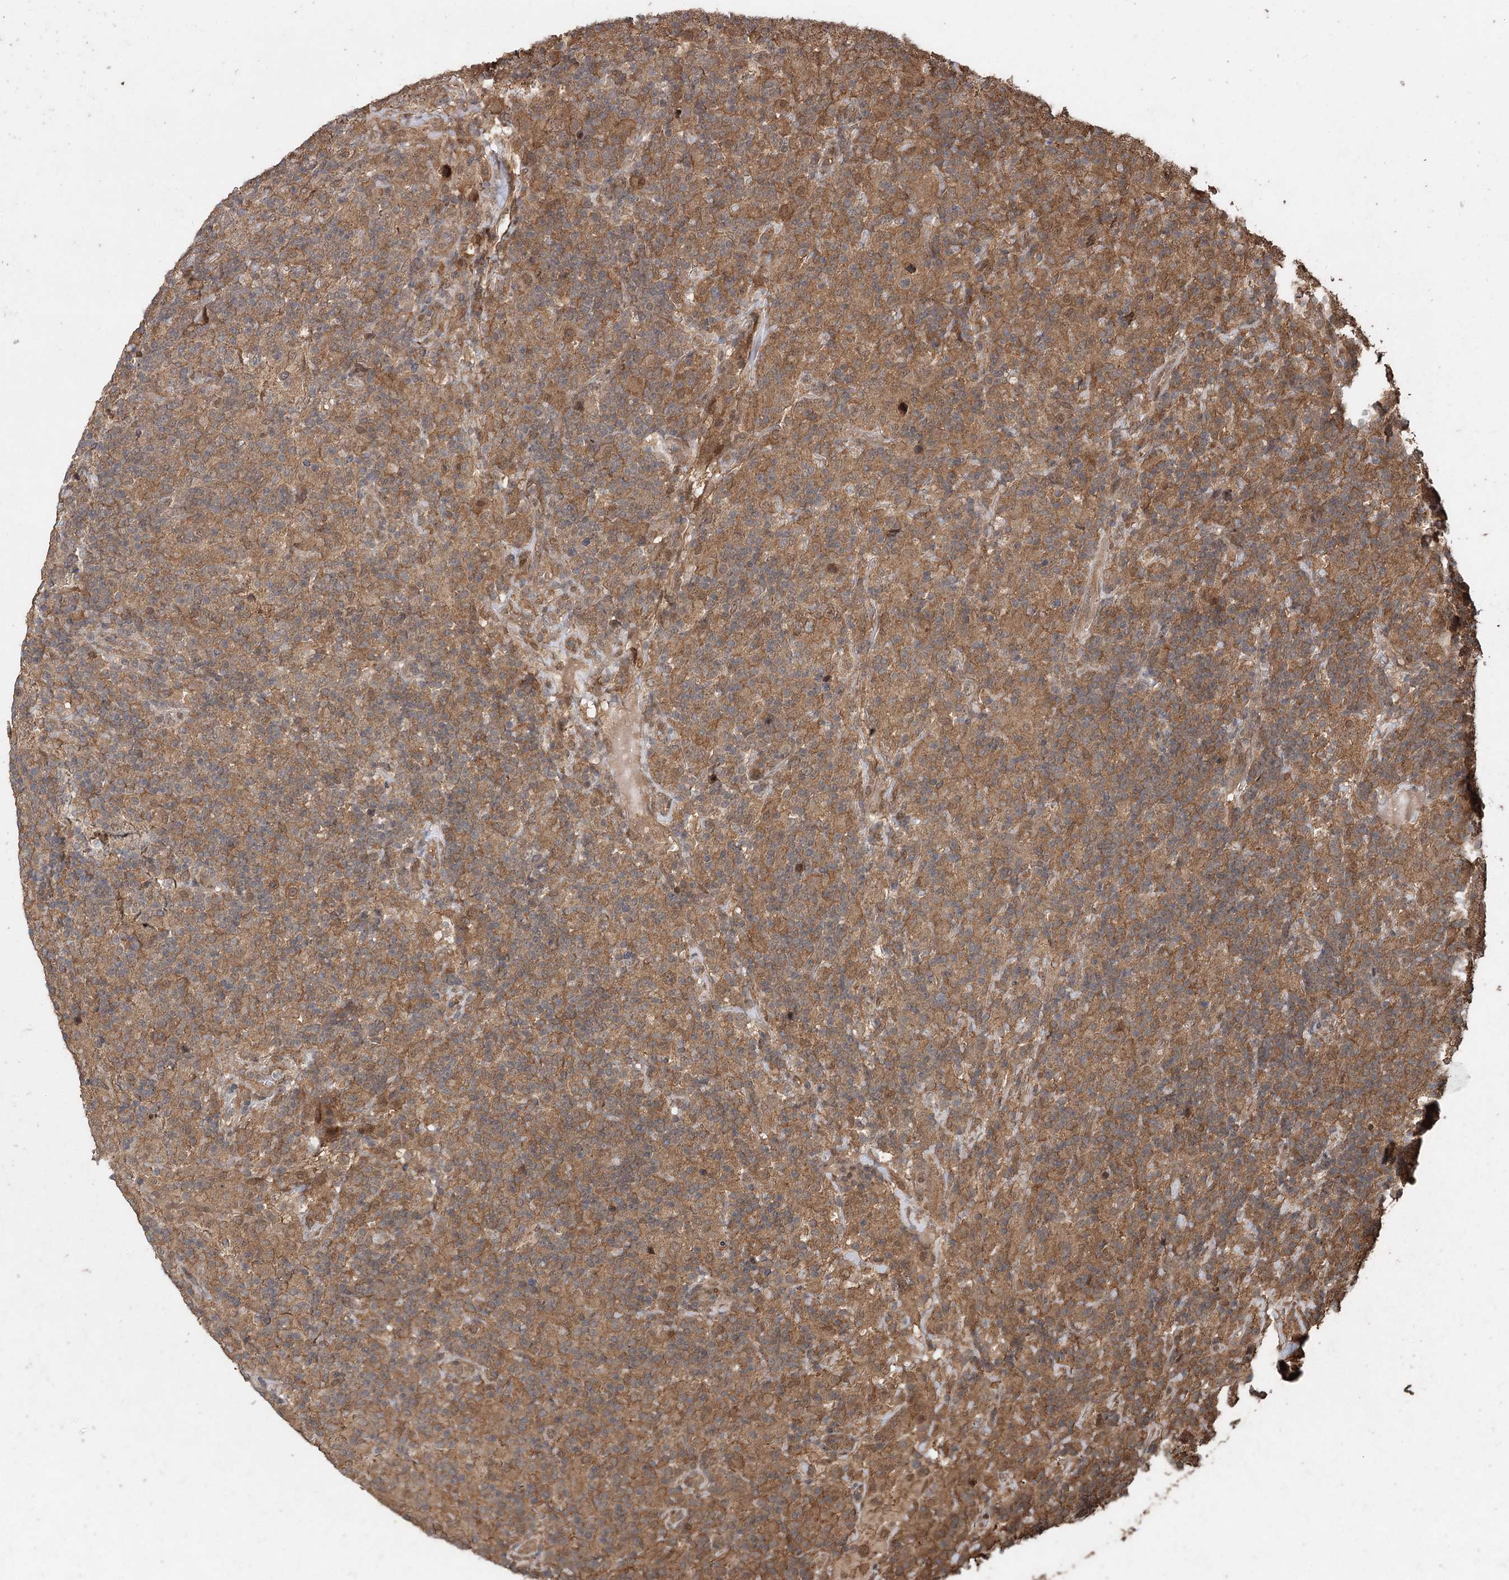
{"staining": {"intensity": "negative", "quantity": "none", "location": "none"}, "tissue": "lymphoma", "cell_type": "Tumor cells", "image_type": "cancer", "snomed": [{"axis": "morphology", "description": "Hodgkin's disease, NOS"}, {"axis": "topography", "description": "Lymph node"}], "caption": "This is an IHC micrograph of lymphoma. There is no staining in tumor cells.", "gene": "FBXO7", "patient": {"sex": "male", "age": 70}}